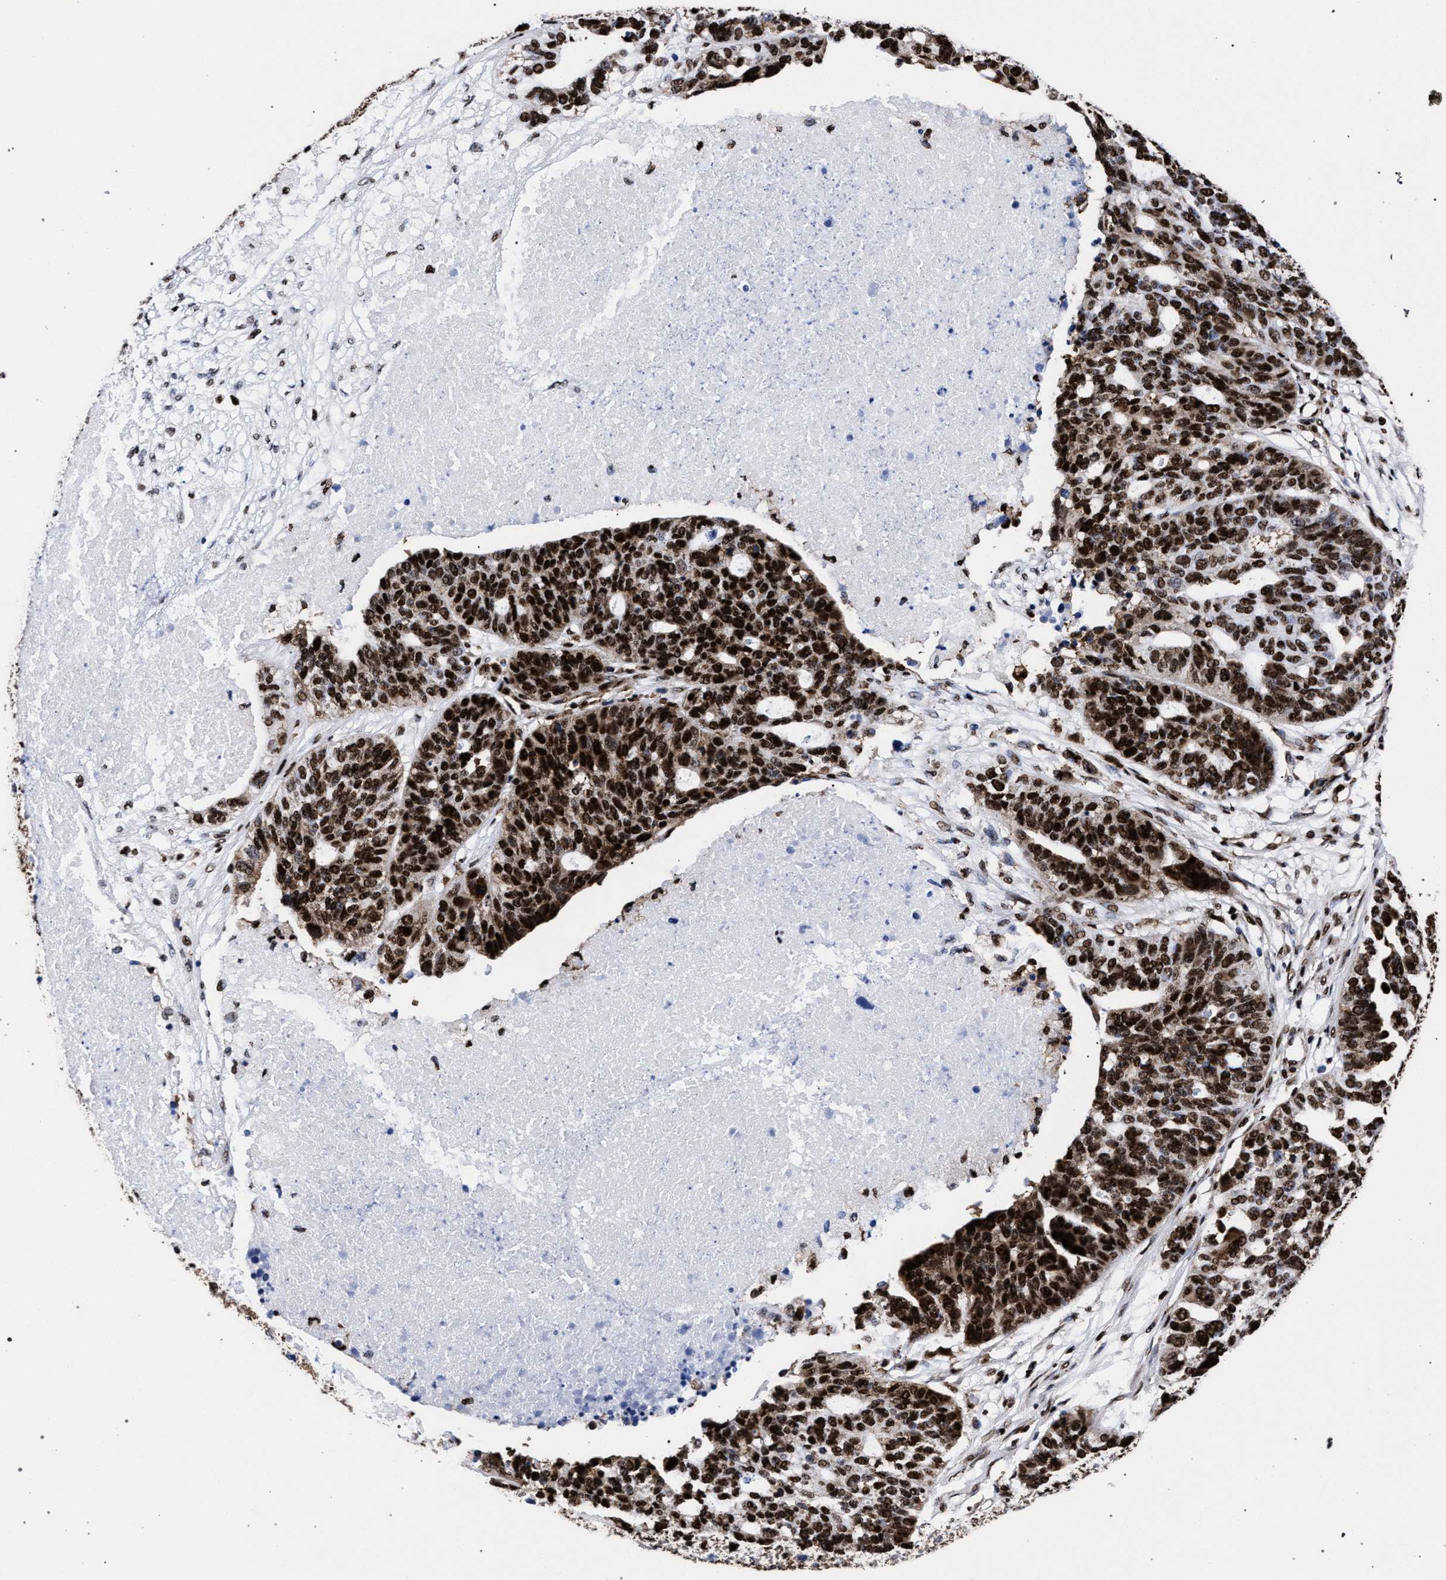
{"staining": {"intensity": "strong", "quantity": ">75%", "location": "nuclear"}, "tissue": "ovarian cancer", "cell_type": "Tumor cells", "image_type": "cancer", "snomed": [{"axis": "morphology", "description": "Cystadenocarcinoma, serous, NOS"}, {"axis": "topography", "description": "Ovary"}], "caption": "Ovarian cancer was stained to show a protein in brown. There is high levels of strong nuclear staining in approximately >75% of tumor cells.", "gene": "HNRNPA1", "patient": {"sex": "female", "age": 59}}